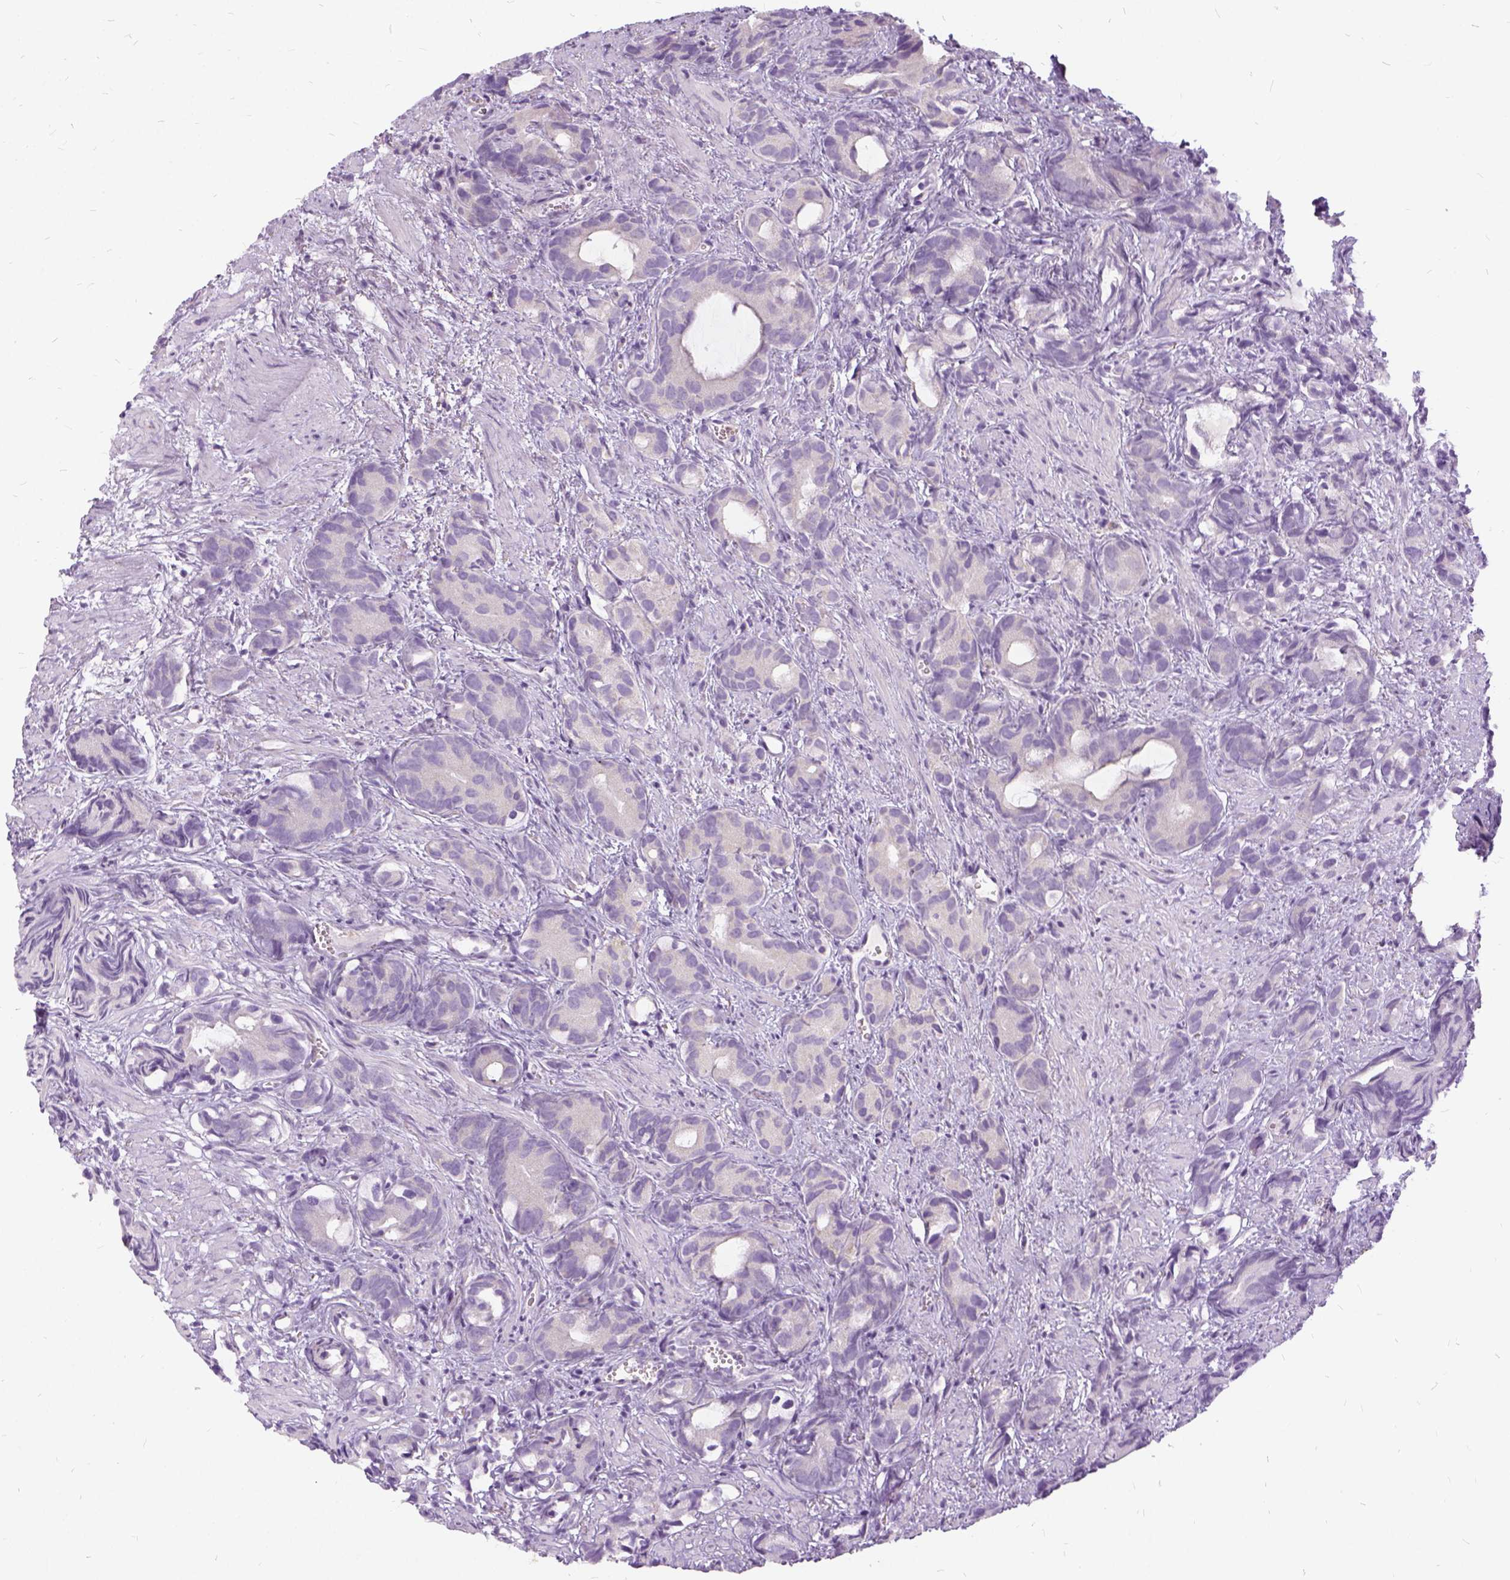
{"staining": {"intensity": "negative", "quantity": "none", "location": "none"}, "tissue": "prostate cancer", "cell_type": "Tumor cells", "image_type": "cancer", "snomed": [{"axis": "morphology", "description": "Adenocarcinoma, High grade"}, {"axis": "topography", "description": "Prostate"}], "caption": "IHC of prostate cancer displays no expression in tumor cells. Brightfield microscopy of immunohistochemistry (IHC) stained with DAB (3,3'-diaminobenzidine) (brown) and hematoxylin (blue), captured at high magnification.", "gene": "FDX1", "patient": {"sex": "male", "age": 84}}